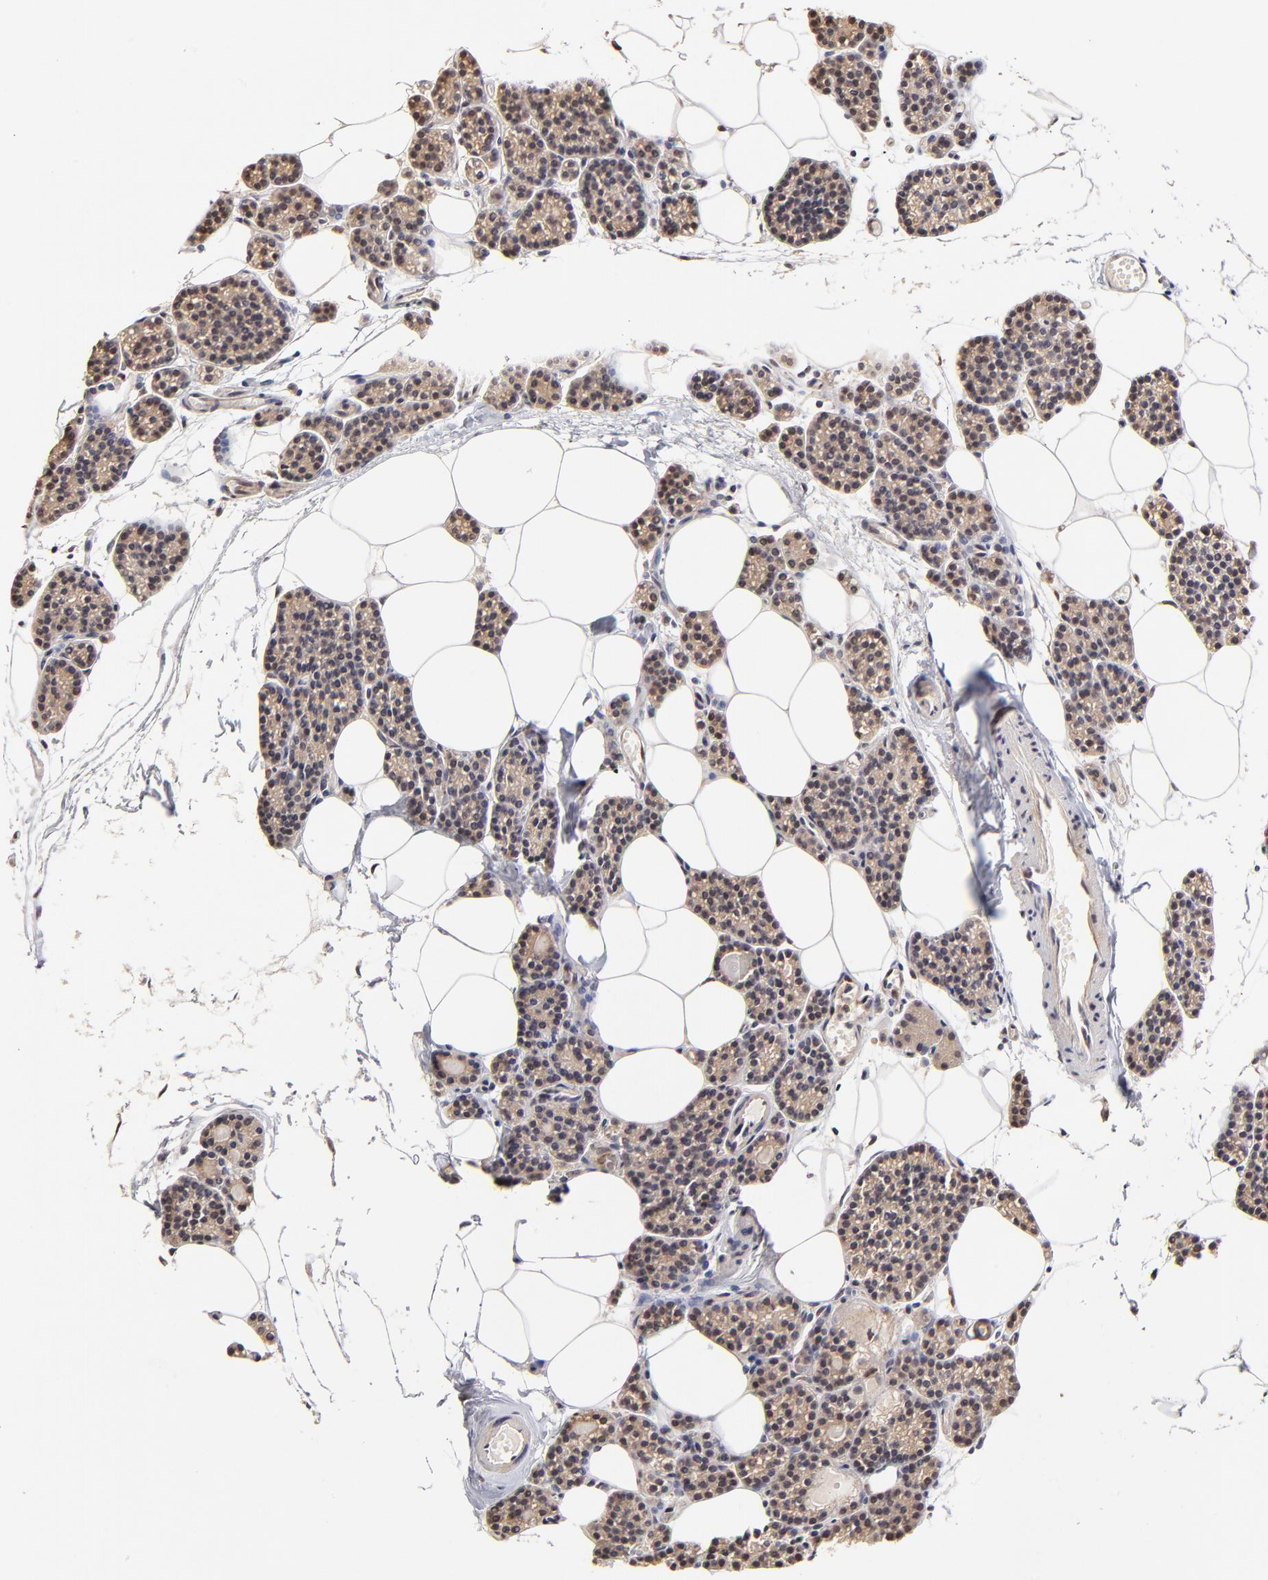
{"staining": {"intensity": "weak", "quantity": ">75%", "location": "cytoplasmic/membranous"}, "tissue": "parathyroid gland", "cell_type": "Glandular cells", "image_type": "normal", "snomed": [{"axis": "morphology", "description": "Normal tissue, NOS"}, {"axis": "topography", "description": "Parathyroid gland"}], "caption": "Parathyroid gland stained with IHC demonstrates weak cytoplasmic/membranous positivity in approximately >75% of glandular cells.", "gene": "ZNF10", "patient": {"sex": "female", "age": 66}}